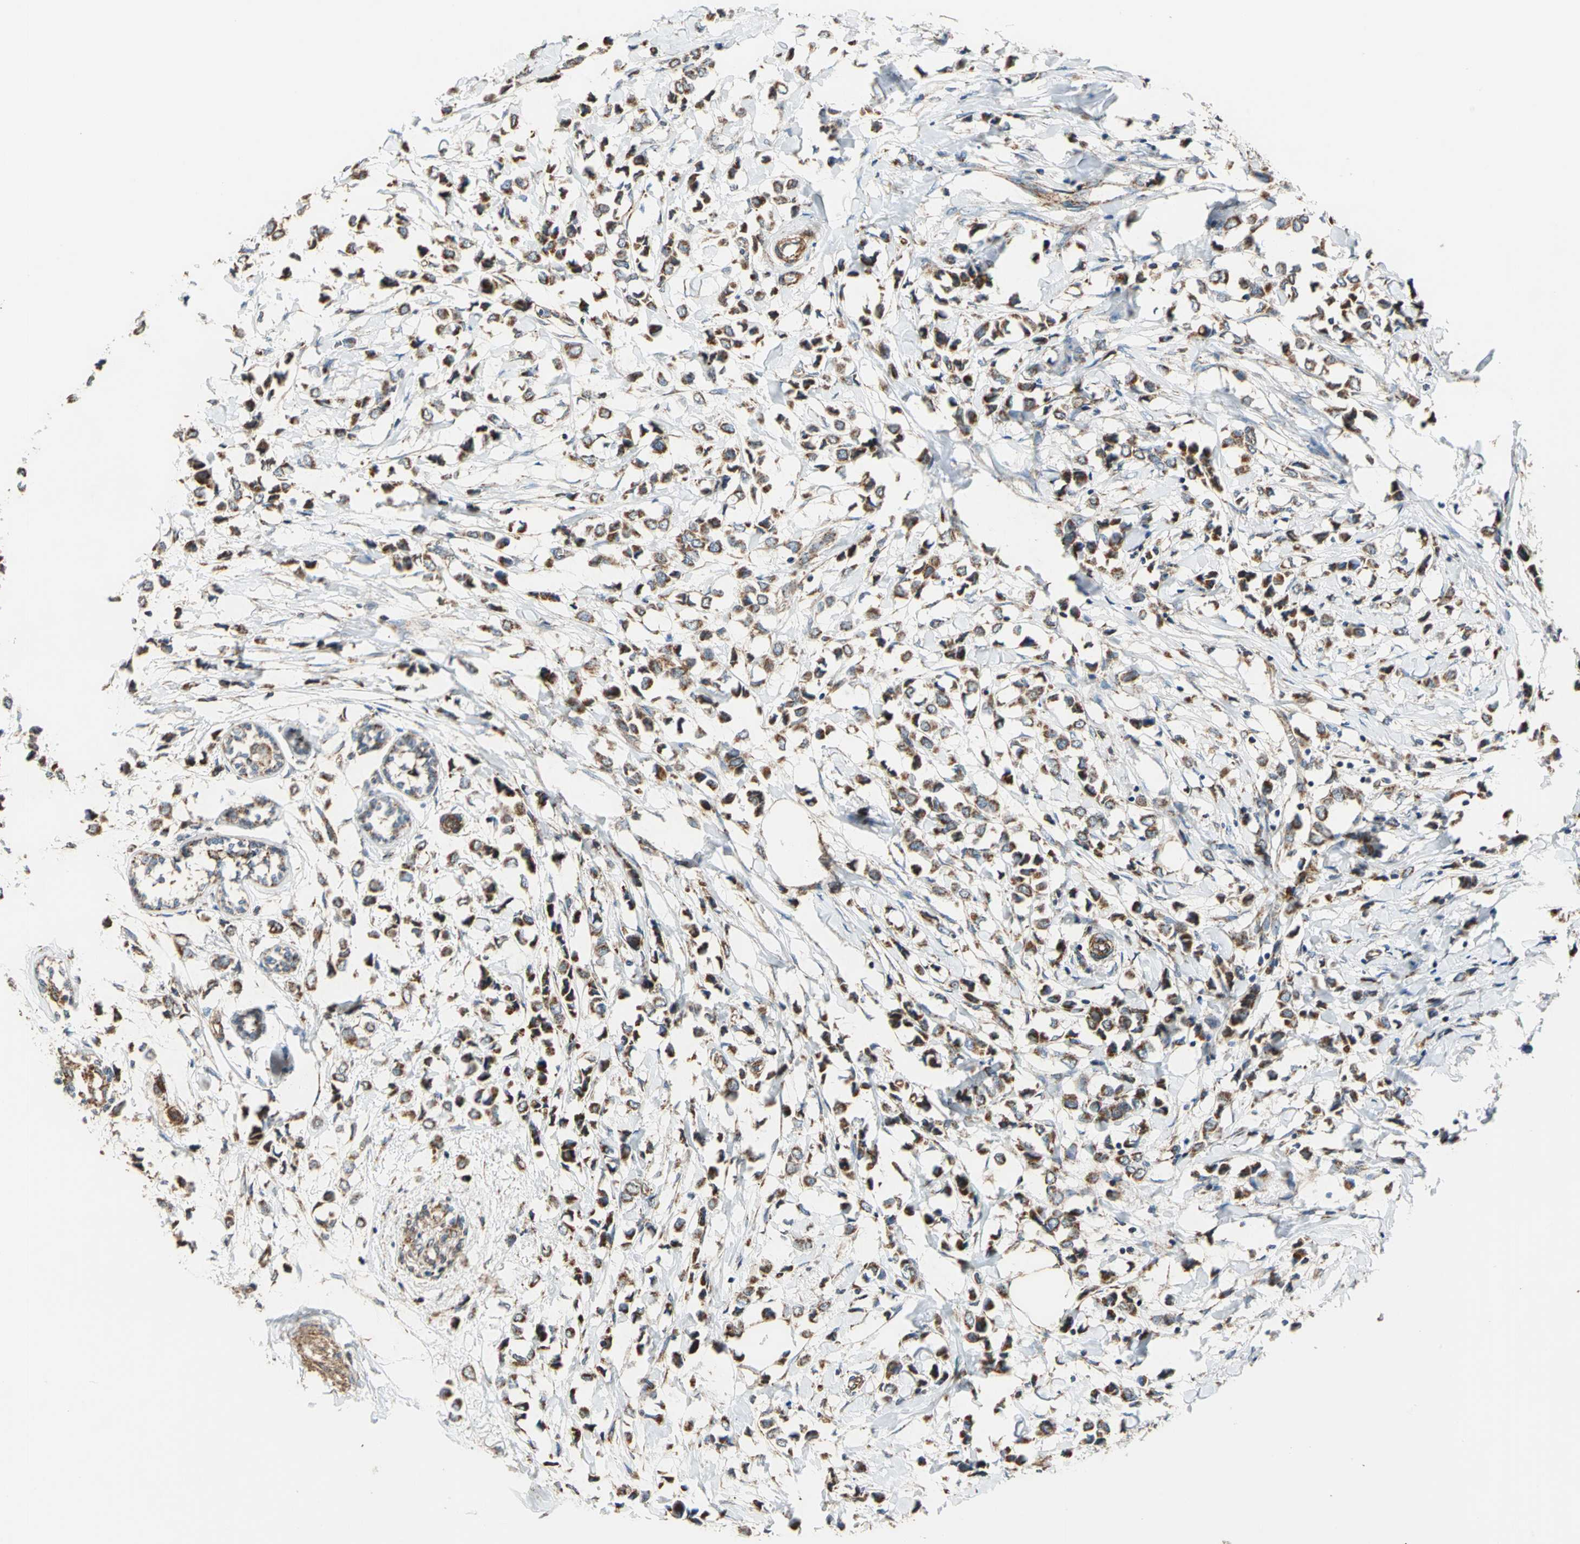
{"staining": {"intensity": "strong", "quantity": ">75%", "location": "cytoplasmic/membranous"}, "tissue": "breast cancer", "cell_type": "Tumor cells", "image_type": "cancer", "snomed": [{"axis": "morphology", "description": "Lobular carcinoma"}, {"axis": "topography", "description": "Breast"}], "caption": "This histopathology image demonstrates immunohistochemistry (IHC) staining of lobular carcinoma (breast), with high strong cytoplasmic/membranous staining in about >75% of tumor cells.", "gene": "MRPS22", "patient": {"sex": "female", "age": 51}}